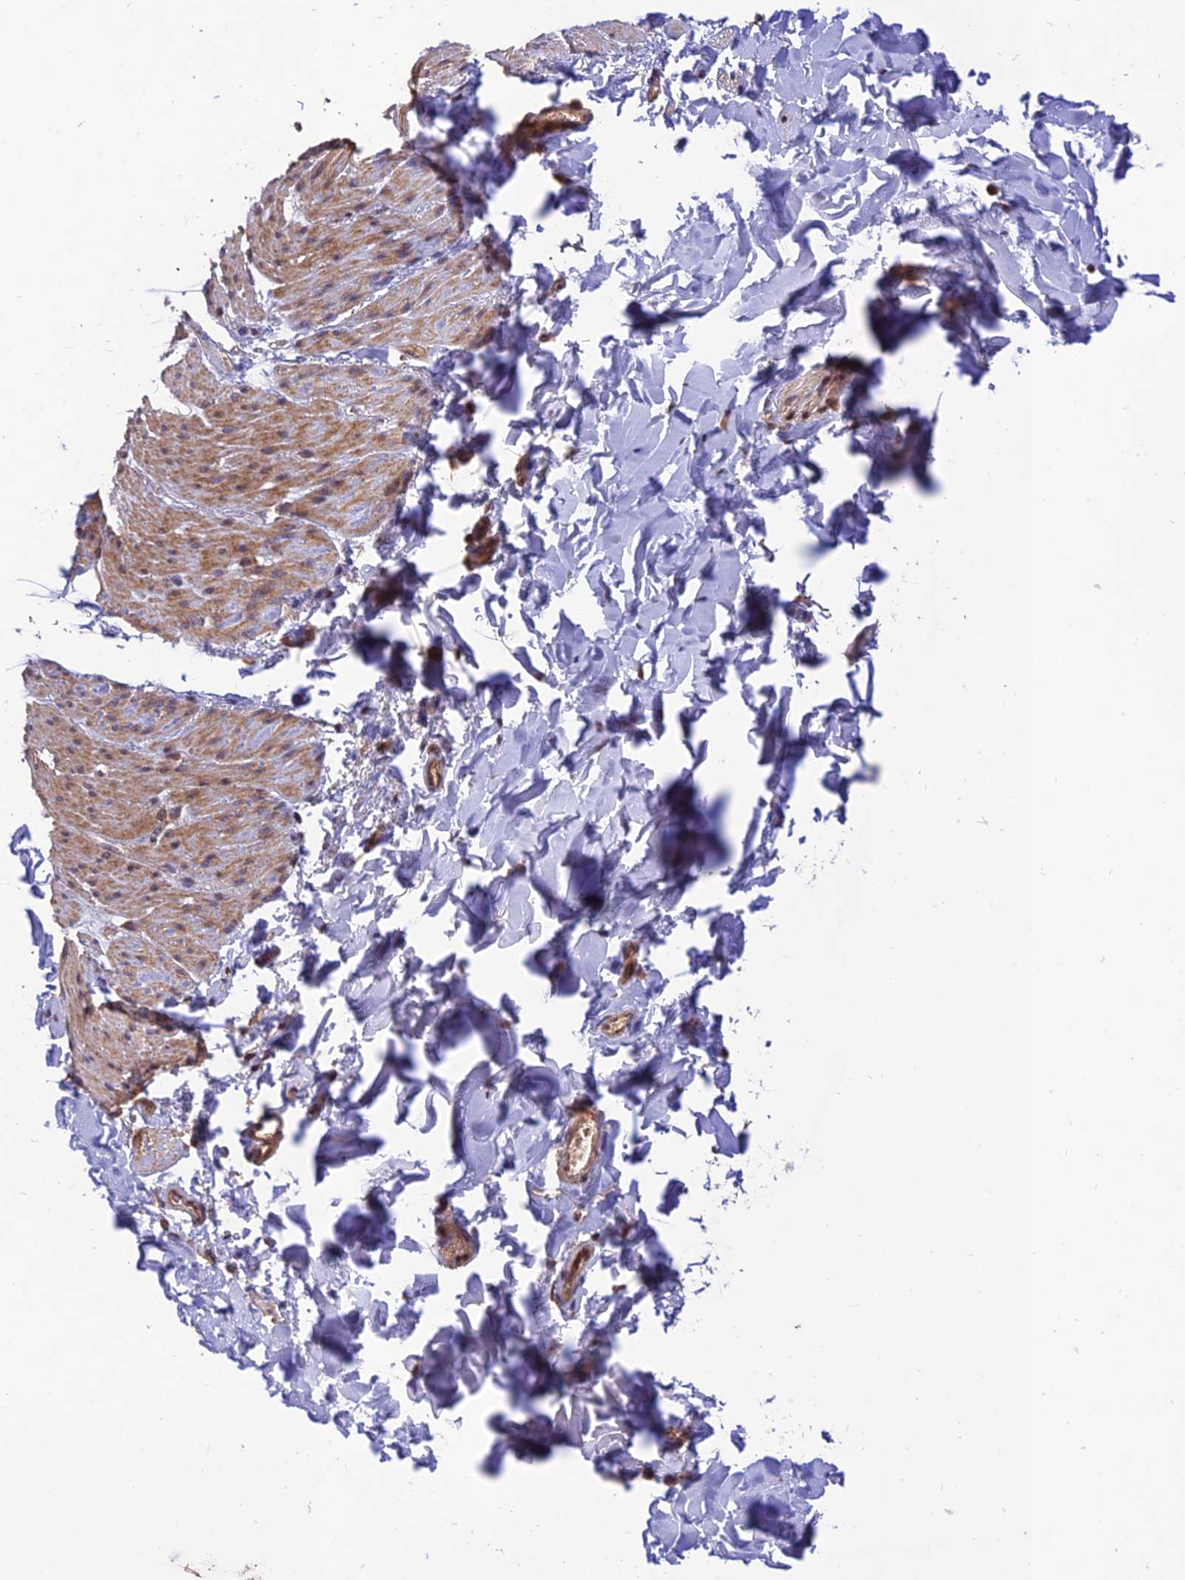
{"staining": {"intensity": "moderate", "quantity": ">75%", "location": "cytoplasmic/membranous"}, "tissue": "smooth muscle", "cell_type": "Smooth muscle cells", "image_type": "normal", "snomed": [{"axis": "morphology", "description": "Normal tissue, NOS"}, {"axis": "topography", "description": "Colon"}, {"axis": "topography", "description": "Peripheral nerve tissue"}], "caption": "Immunohistochemistry image of unremarkable smooth muscle: human smooth muscle stained using immunohistochemistry exhibits medium levels of moderate protein expression localized specifically in the cytoplasmic/membranous of smooth muscle cells, appearing as a cytoplasmic/membranous brown color.", "gene": "REV1", "patient": {"sex": "female", "age": 61}}